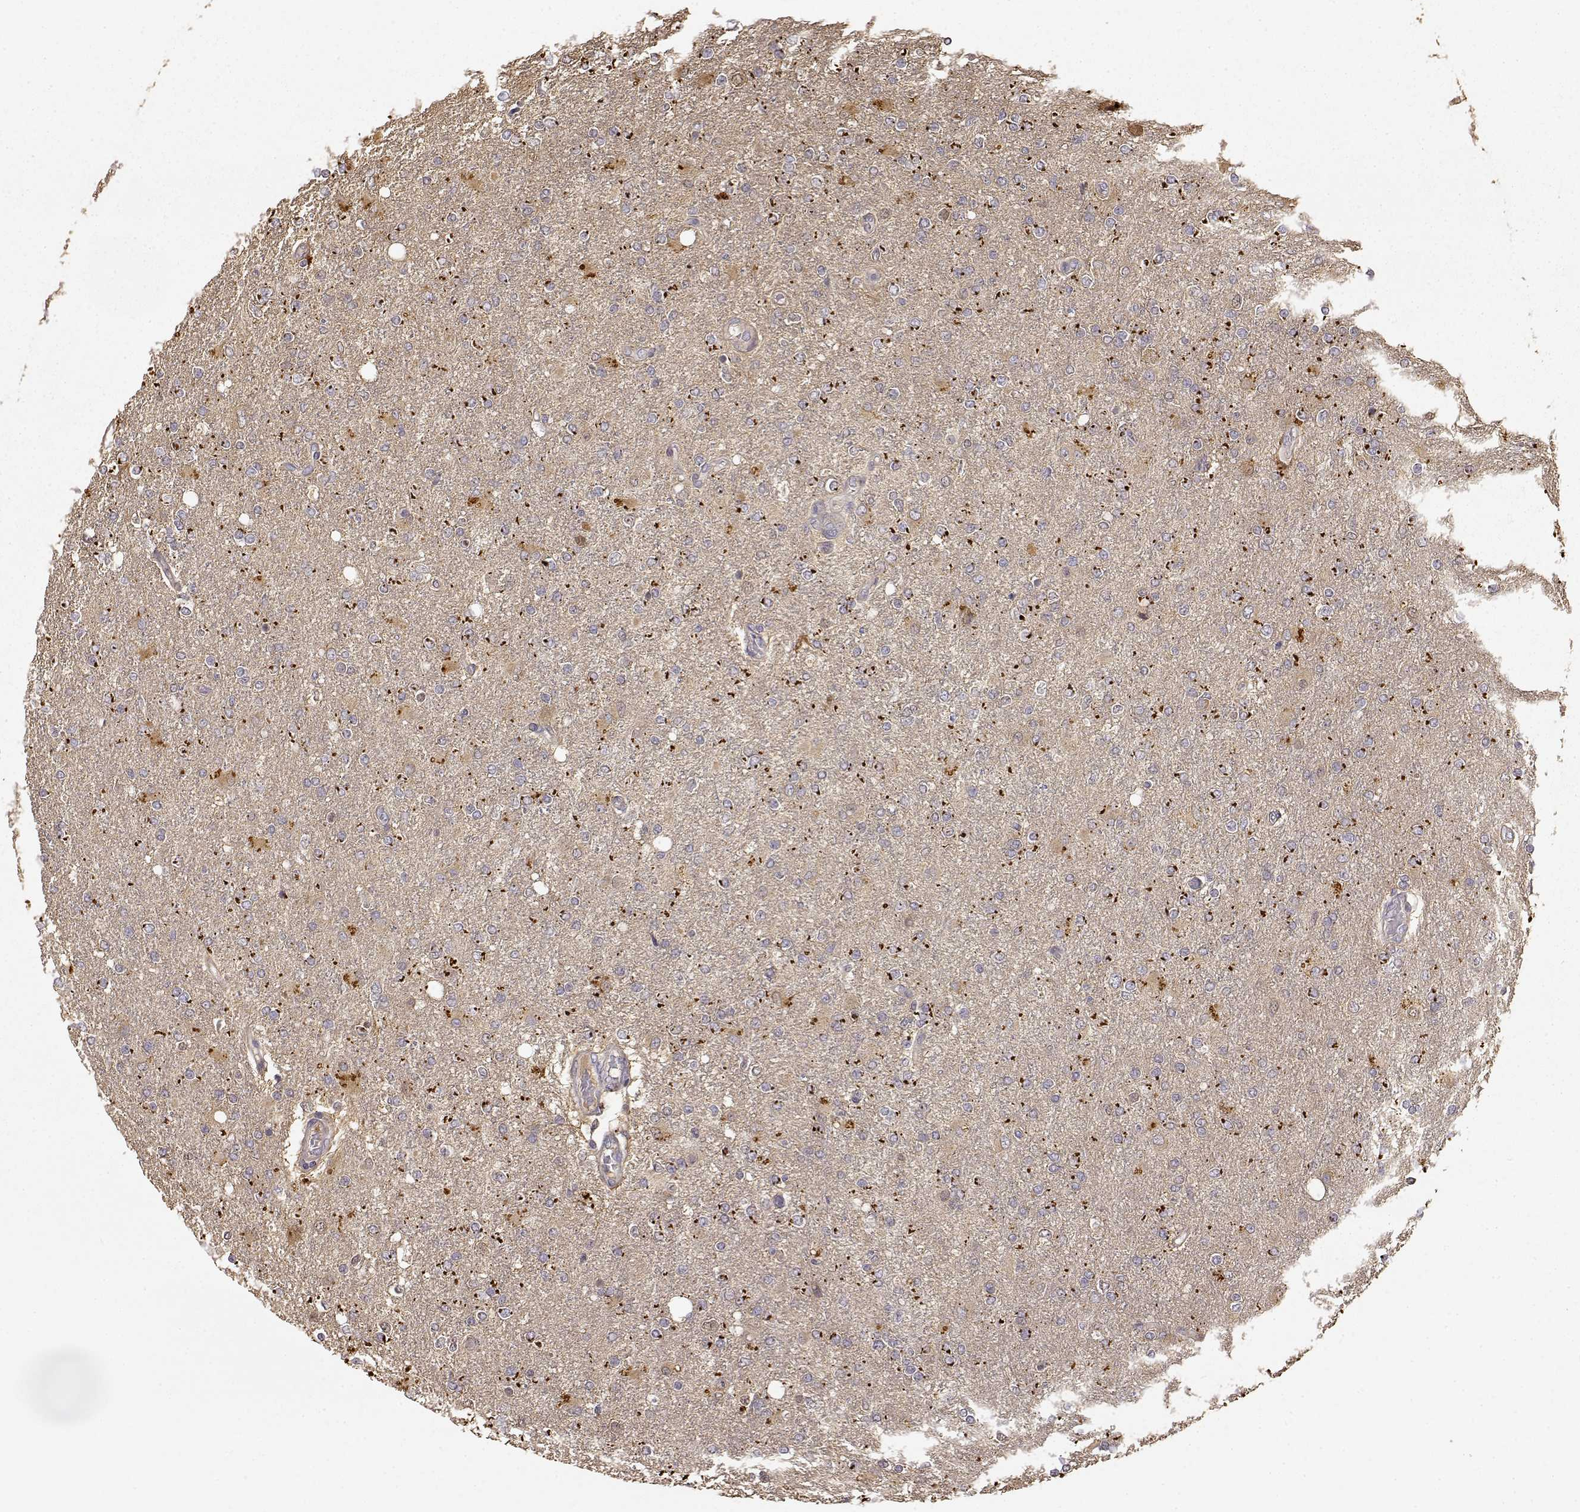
{"staining": {"intensity": "negative", "quantity": "none", "location": "none"}, "tissue": "glioma", "cell_type": "Tumor cells", "image_type": "cancer", "snomed": [{"axis": "morphology", "description": "Glioma, malignant, High grade"}, {"axis": "topography", "description": "Cerebral cortex"}], "caption": "IHC photomicrograph of neoplastic tissue: glioma stained with DAB (3,3'-diaminobenzidine) exhibits no significant protein expression in tumor cells.", "gene": "CRIM1", "patient": {"sex": "male", "age": 70}}